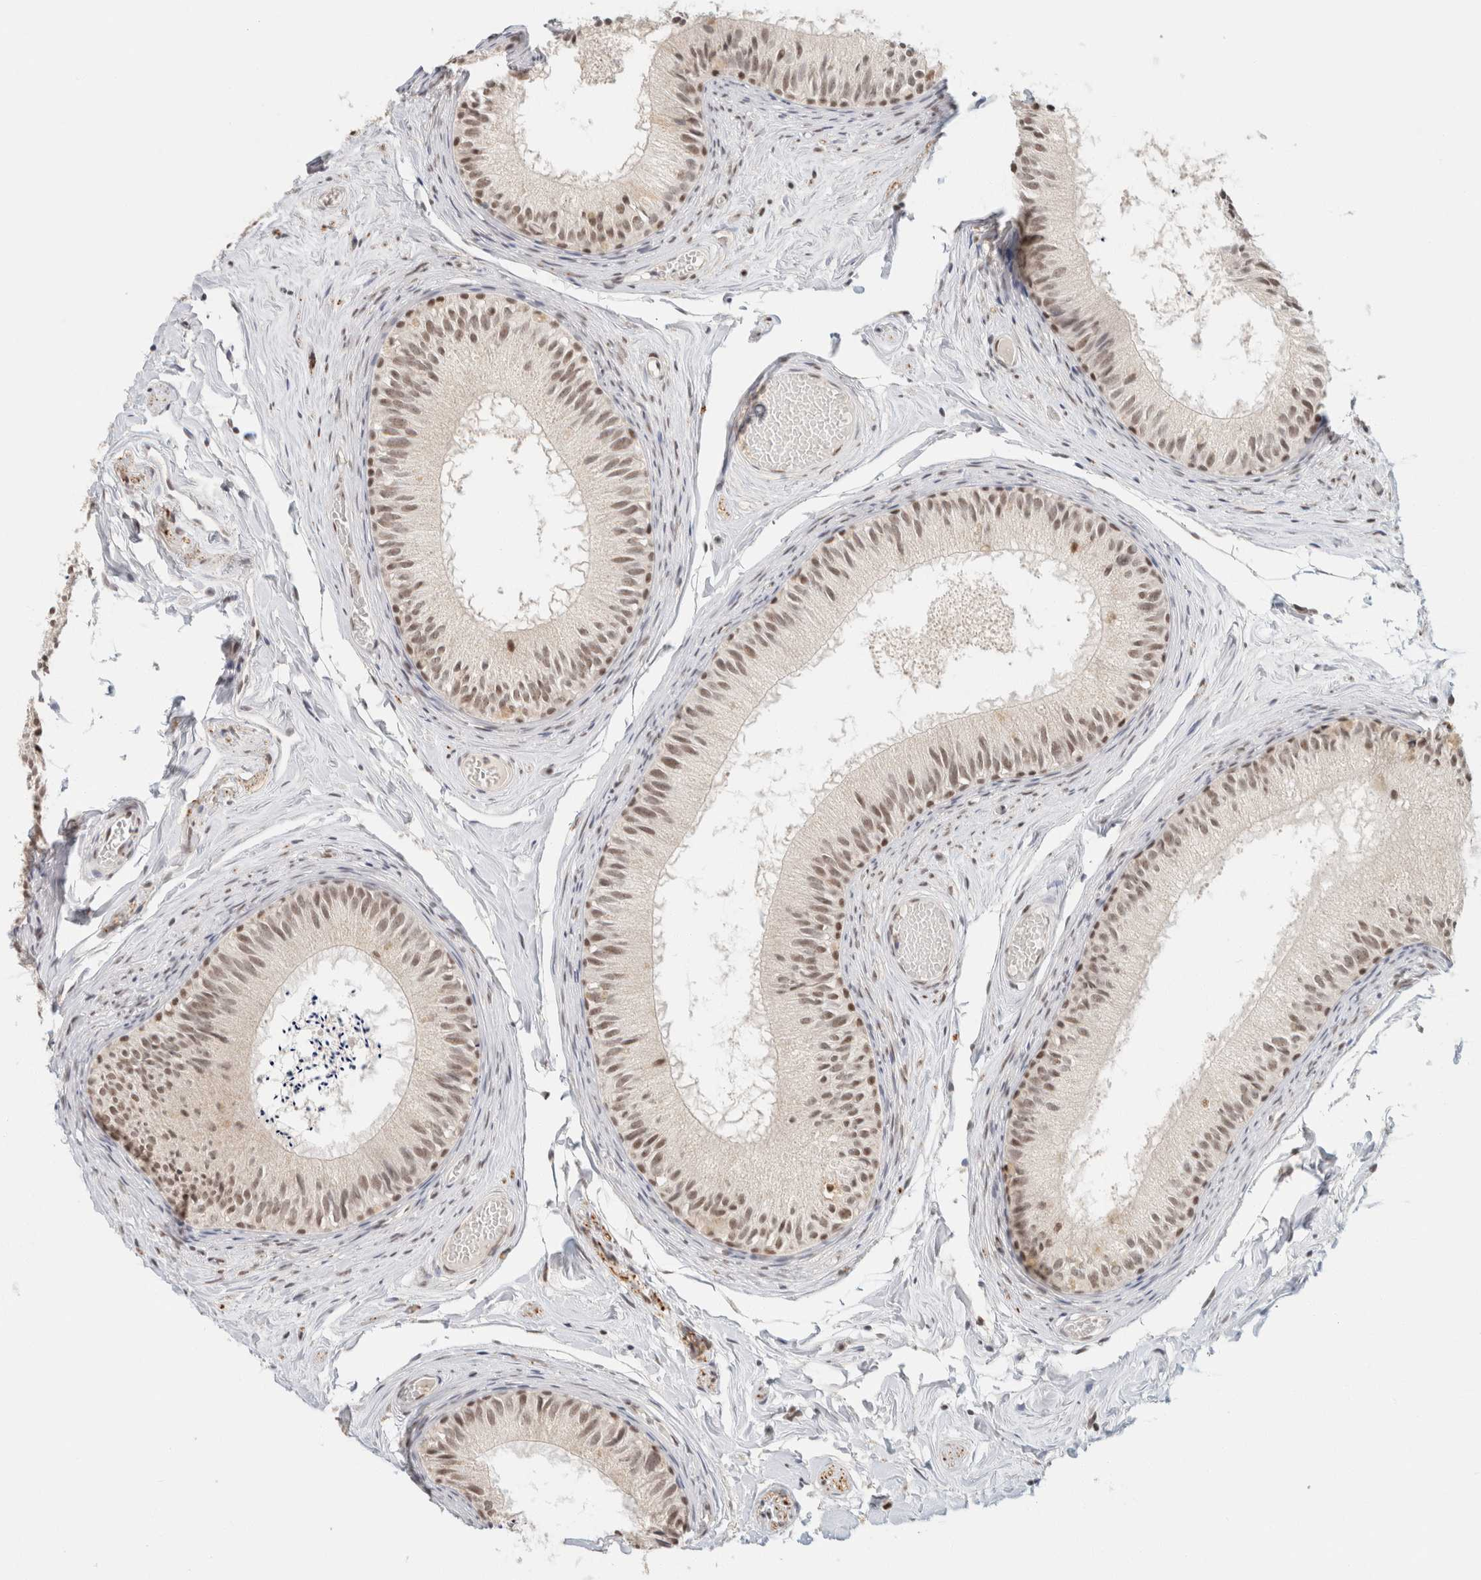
{"staining": {"intensity": "strong", "quantity": "25%-75%", "location": "nuclear"}, "tissue": "epididymis", "cell_type": "Glandular cells", "image_type": "normal", "snomed": [{"axis": "morphology", "description": "Normal tissue, NOS"}, {"axis": "topography", "description": "Epididymis"}], "caption": "A micrograph showing strong nuclear positivity in about 25%-75% of glandular cells in benign epididymis, as visualized by brown immunohistochemical staining.", "gene": "ZNF768", "patient": {"sex": "male", "age": 46}}